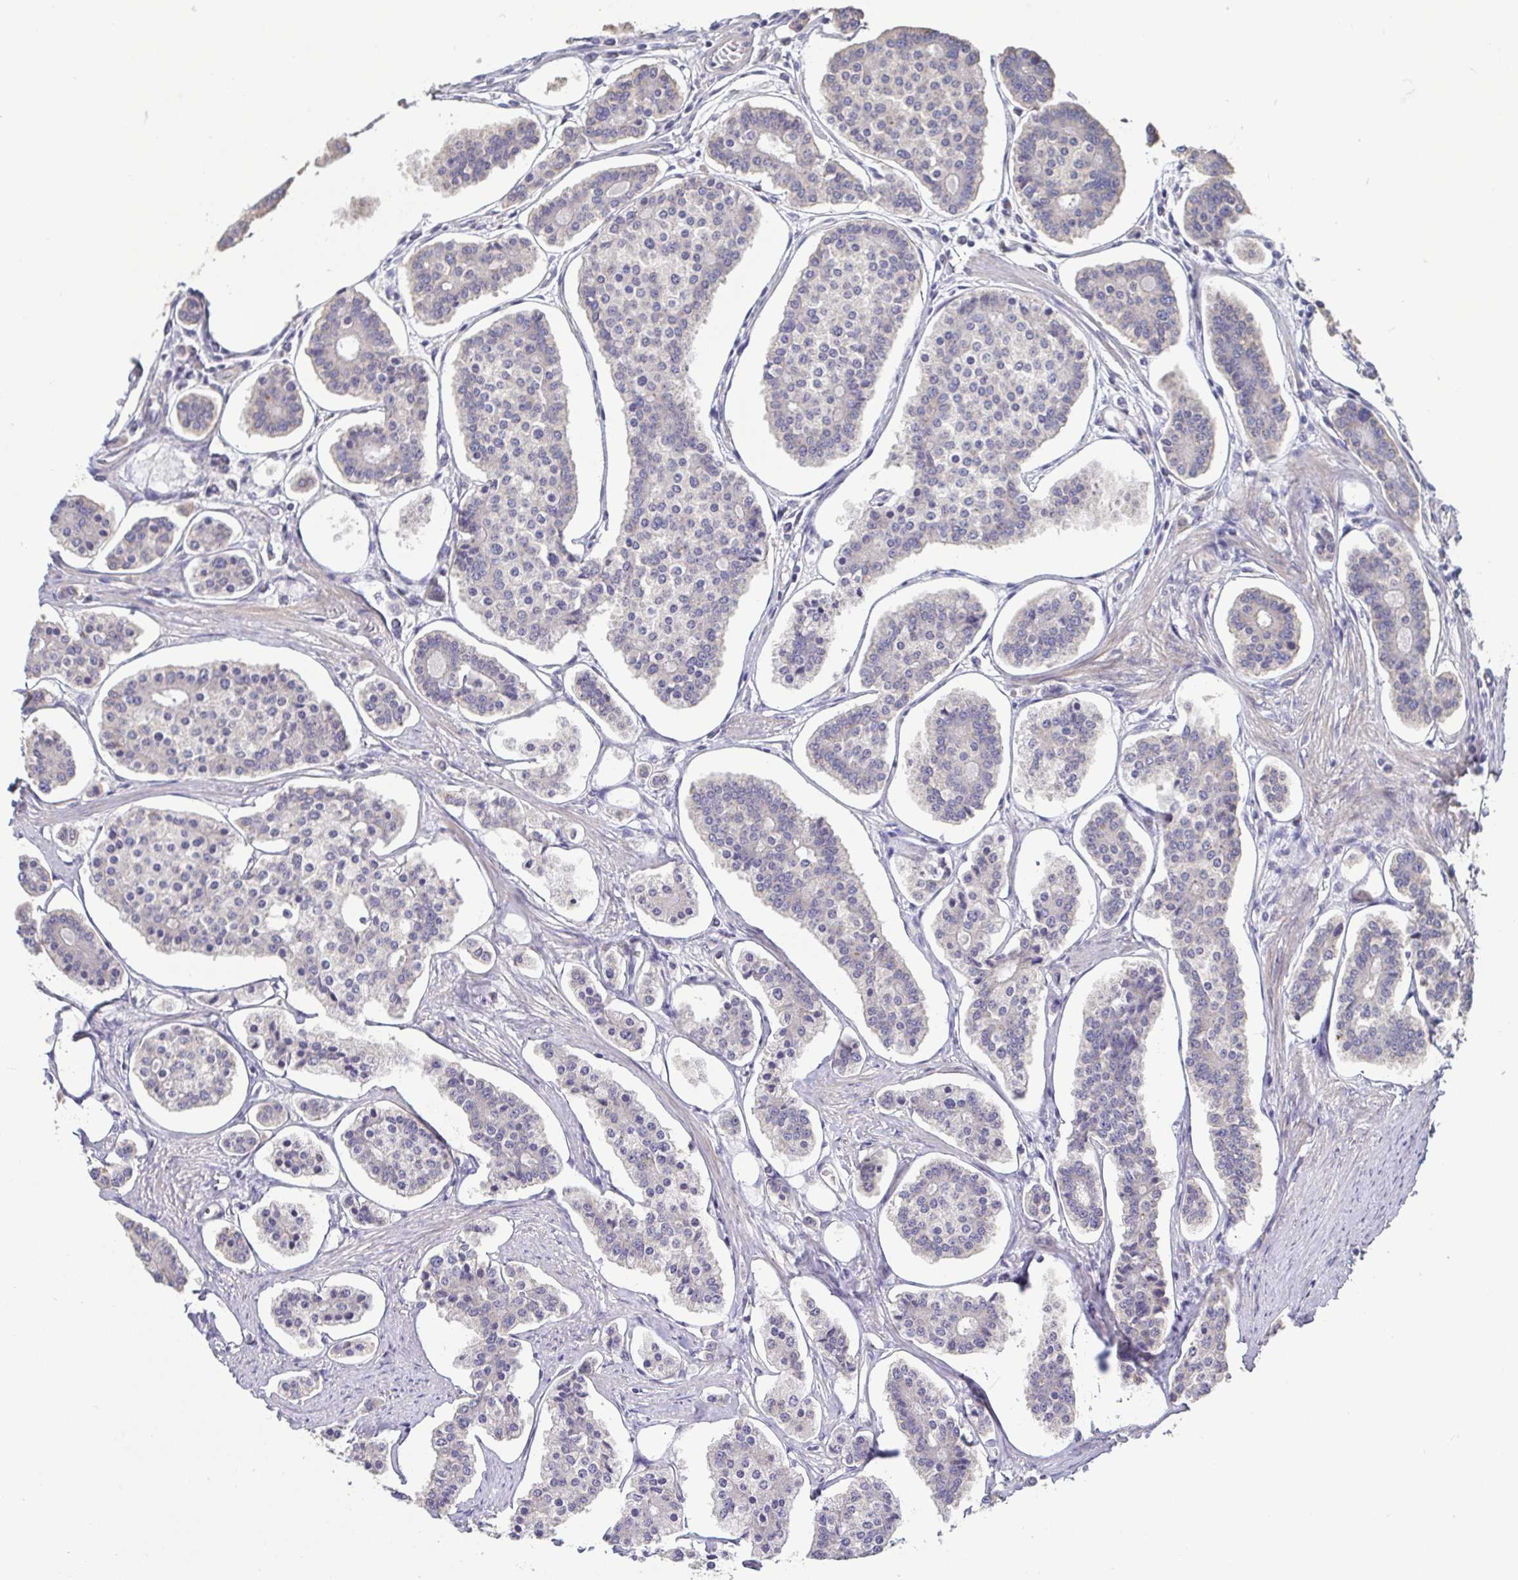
{"staining": {"intensity": "negative", "quantity": "none", "location": "none"}, "tissue": "carcinoid", "cell_type": "Tumor cells", "image_type": "cancer", "snomed": [{"axis": "morphology", "description": "Carcinoid, malignant, NOS"}, {"axis": "topography", "description": "Small intestine"}], "caption": "The histopathology image reveals no staining of tumor cells in carcinoid. The staining was performed using DAB to visualize the protein expression in brown, while the nuclei were stained in blue with hematoxylin (Magnification: 20x).", "gene": "LMF2", "patient": {"sex": "female", "age": 65}}